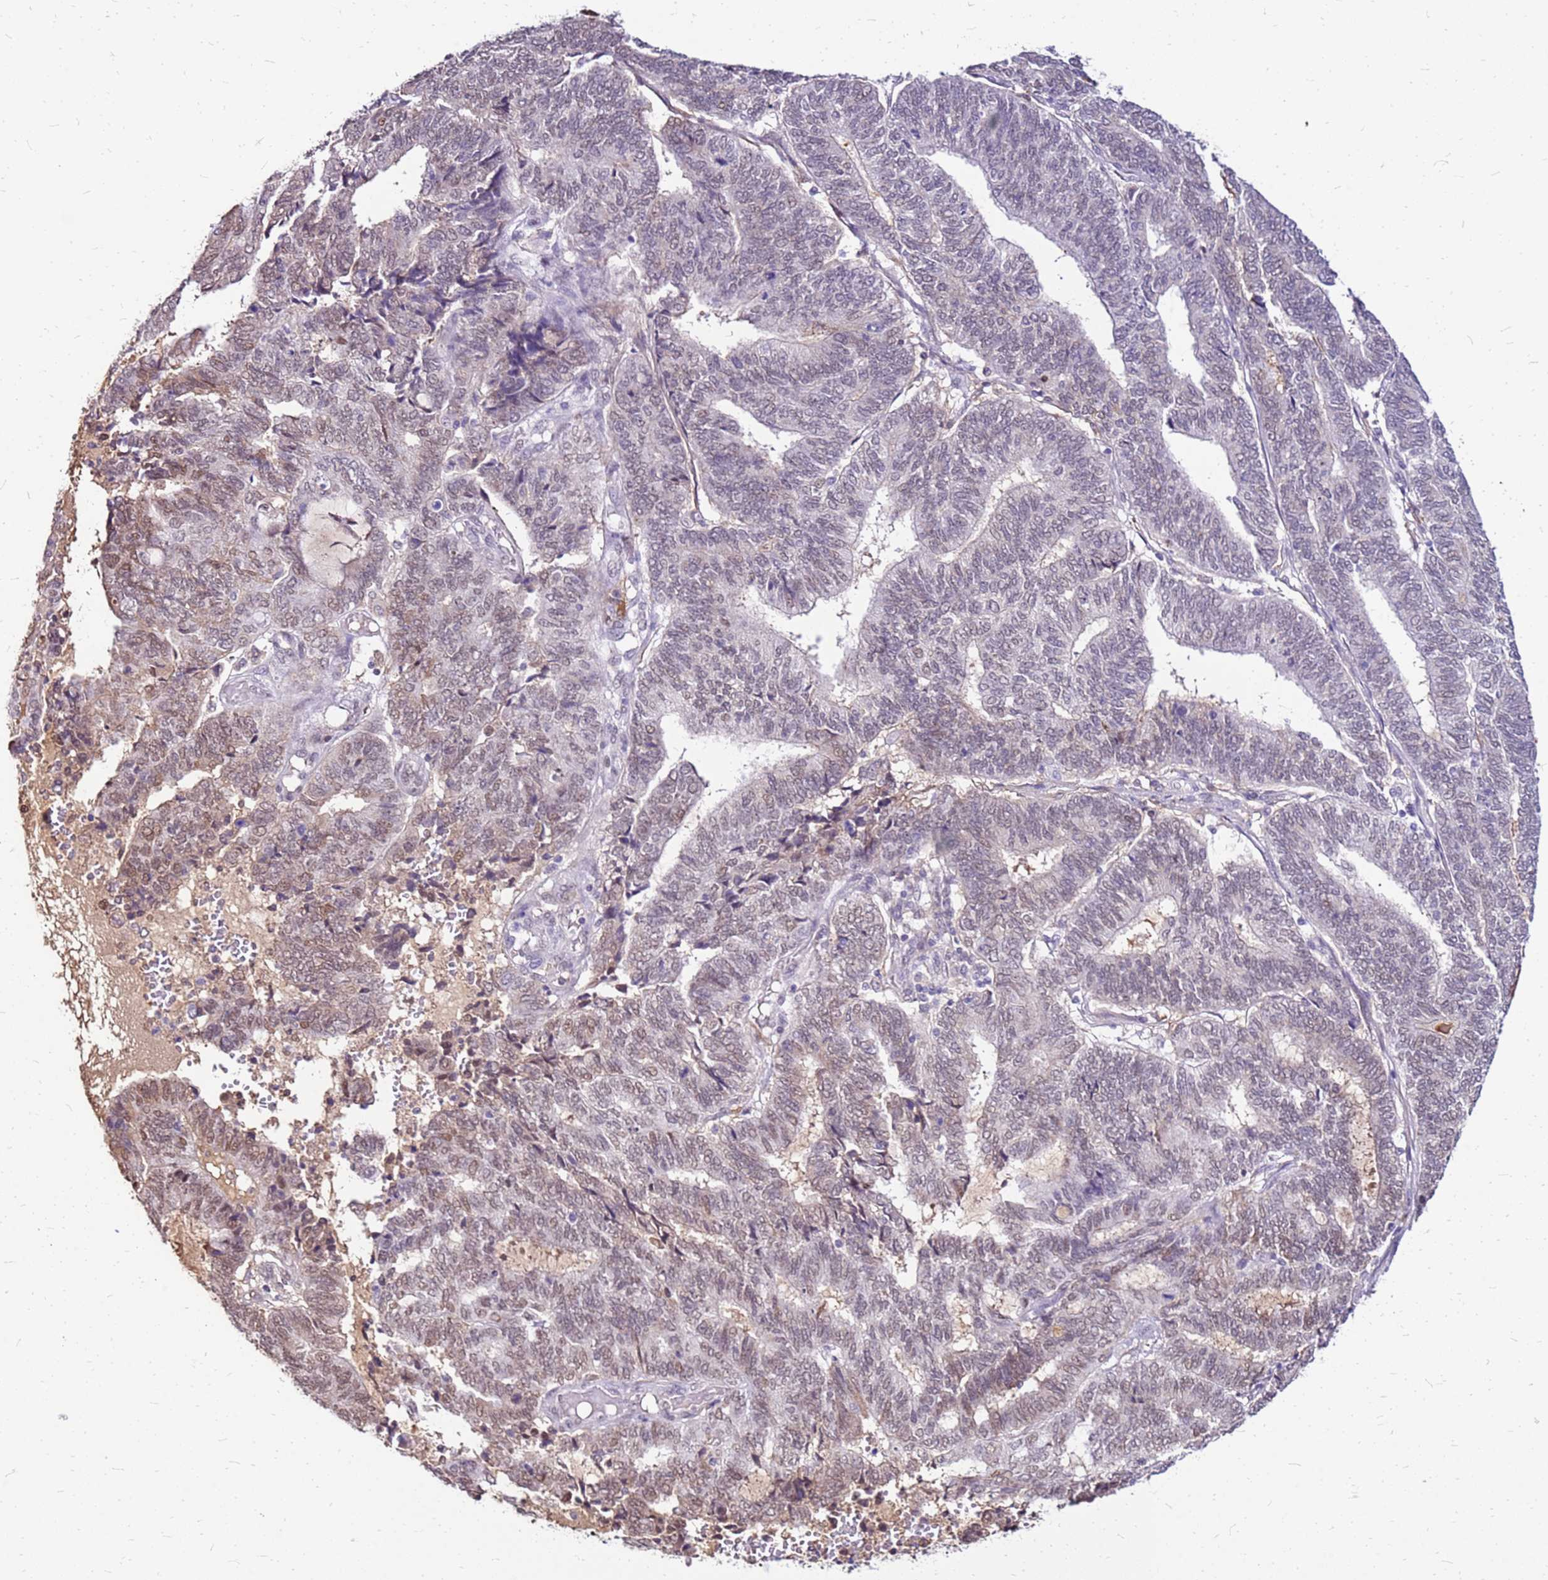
{"staining": {"intensity": "weak", "quantity": "25%-75%", "location": "nuclear"}, "tissue": "endometrial cancer", "cell_type": "Tumor cells", "image_type": "cancer", "snomed": [{"axis": "morphology", "description": "Adenocarcinoma, NOS"}, {"axis": "topography", "description": "Uterus"}, {"axis": "topography", "description": "Endometrium"}], "caption": "Adenocarcinoma (endometrial) stained with a protein marker displays weak staining in tumor cells.", "gene": "ALDH1A3", "patient": {"sex": "female", "age": 70}}